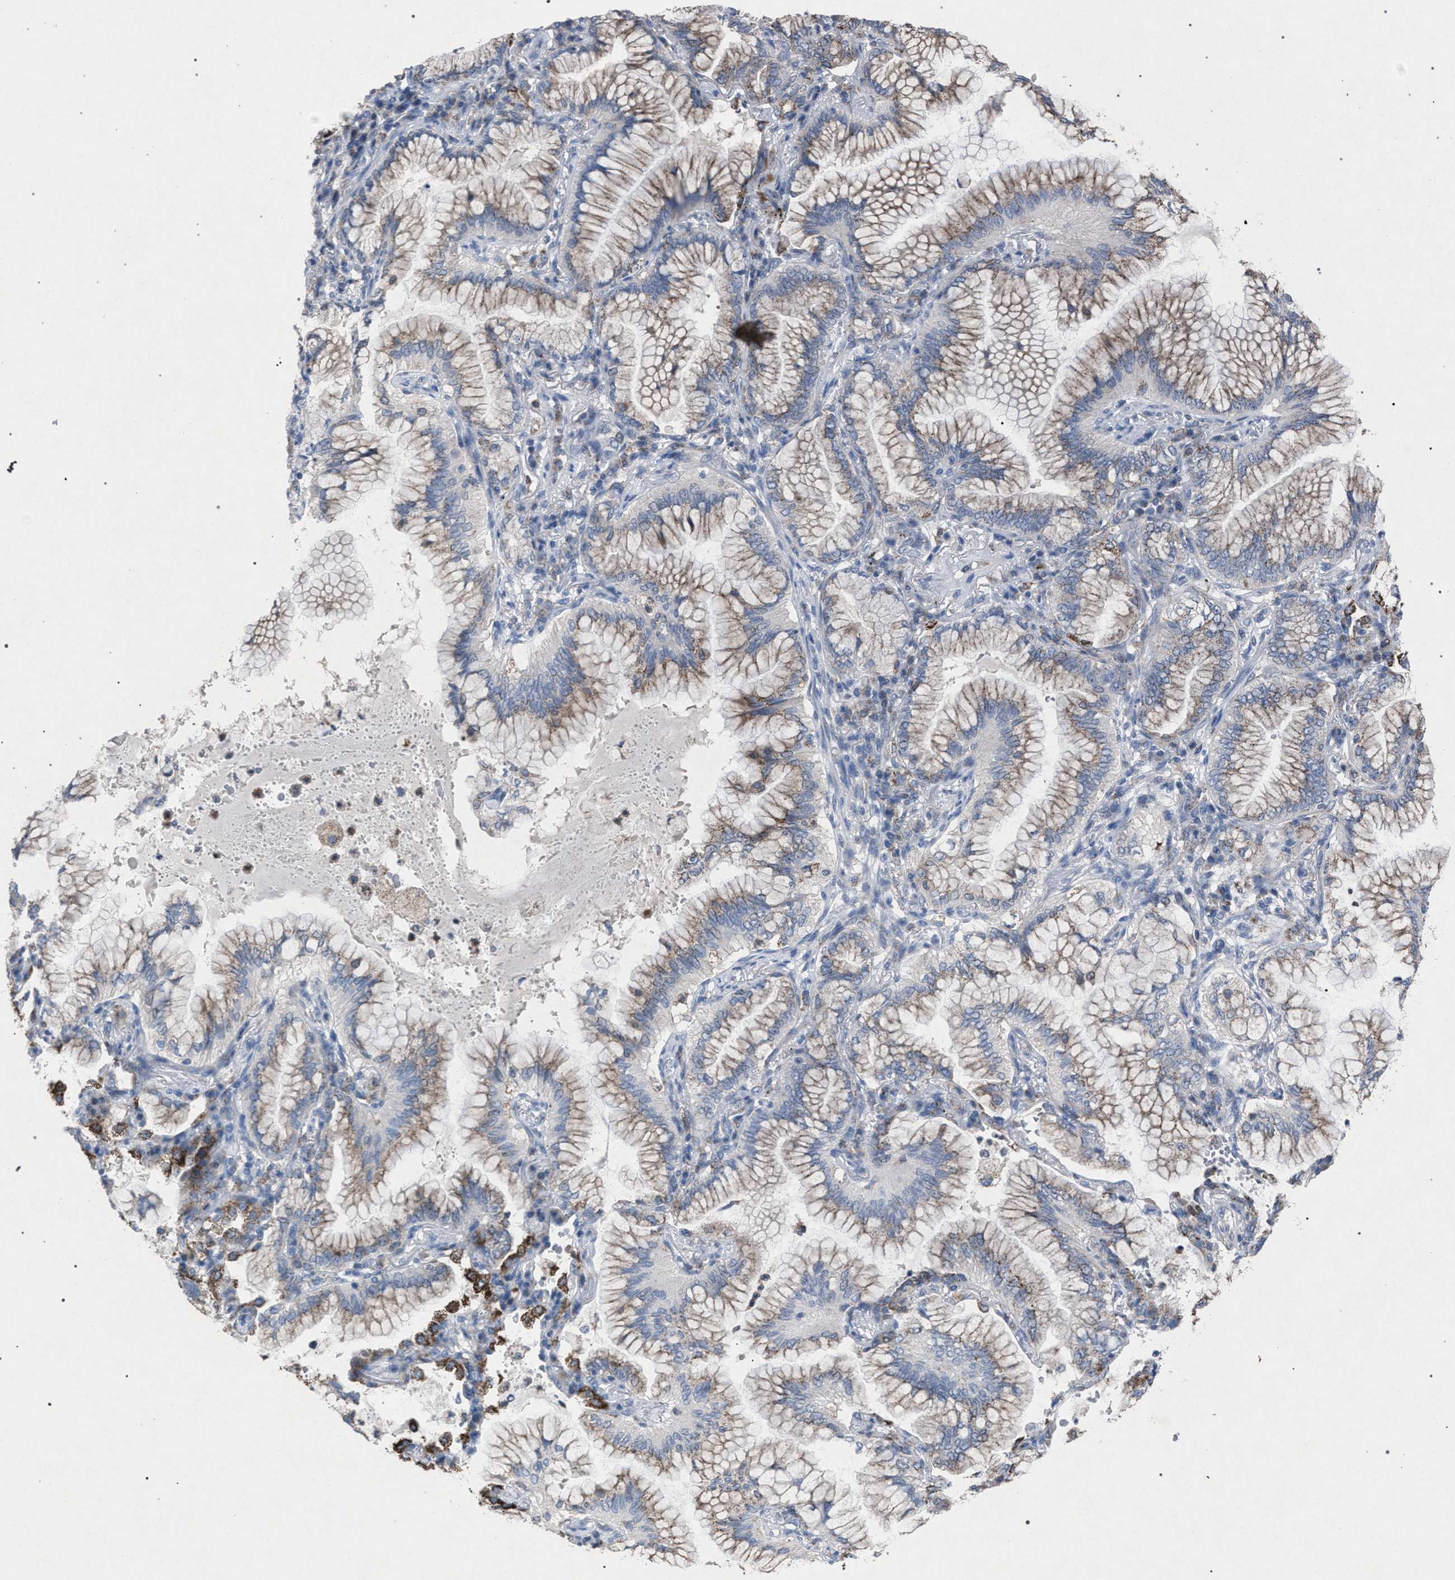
{"staining": {"intensity": "weak", "quantity": ">75%", "location": "cytoplasmic/membranous"}, "tissue": "lung cancer", "cell_type": "Tumor cells", "image_type": "cancer", "snomed": [{"axis": "morphology", "description": "Adenocarcinoma, NOS"}, {"axis": "topography", "description": "Lung"}], "caption": "This is an image of immunohistochemistry staining of lung cancer (adenocarcinoma), which shows weak expression in the cytoplasmic/membranous of tumor cells.", "gene": "HSD17B4", "patient": {"sex": "female", "age": 70}}